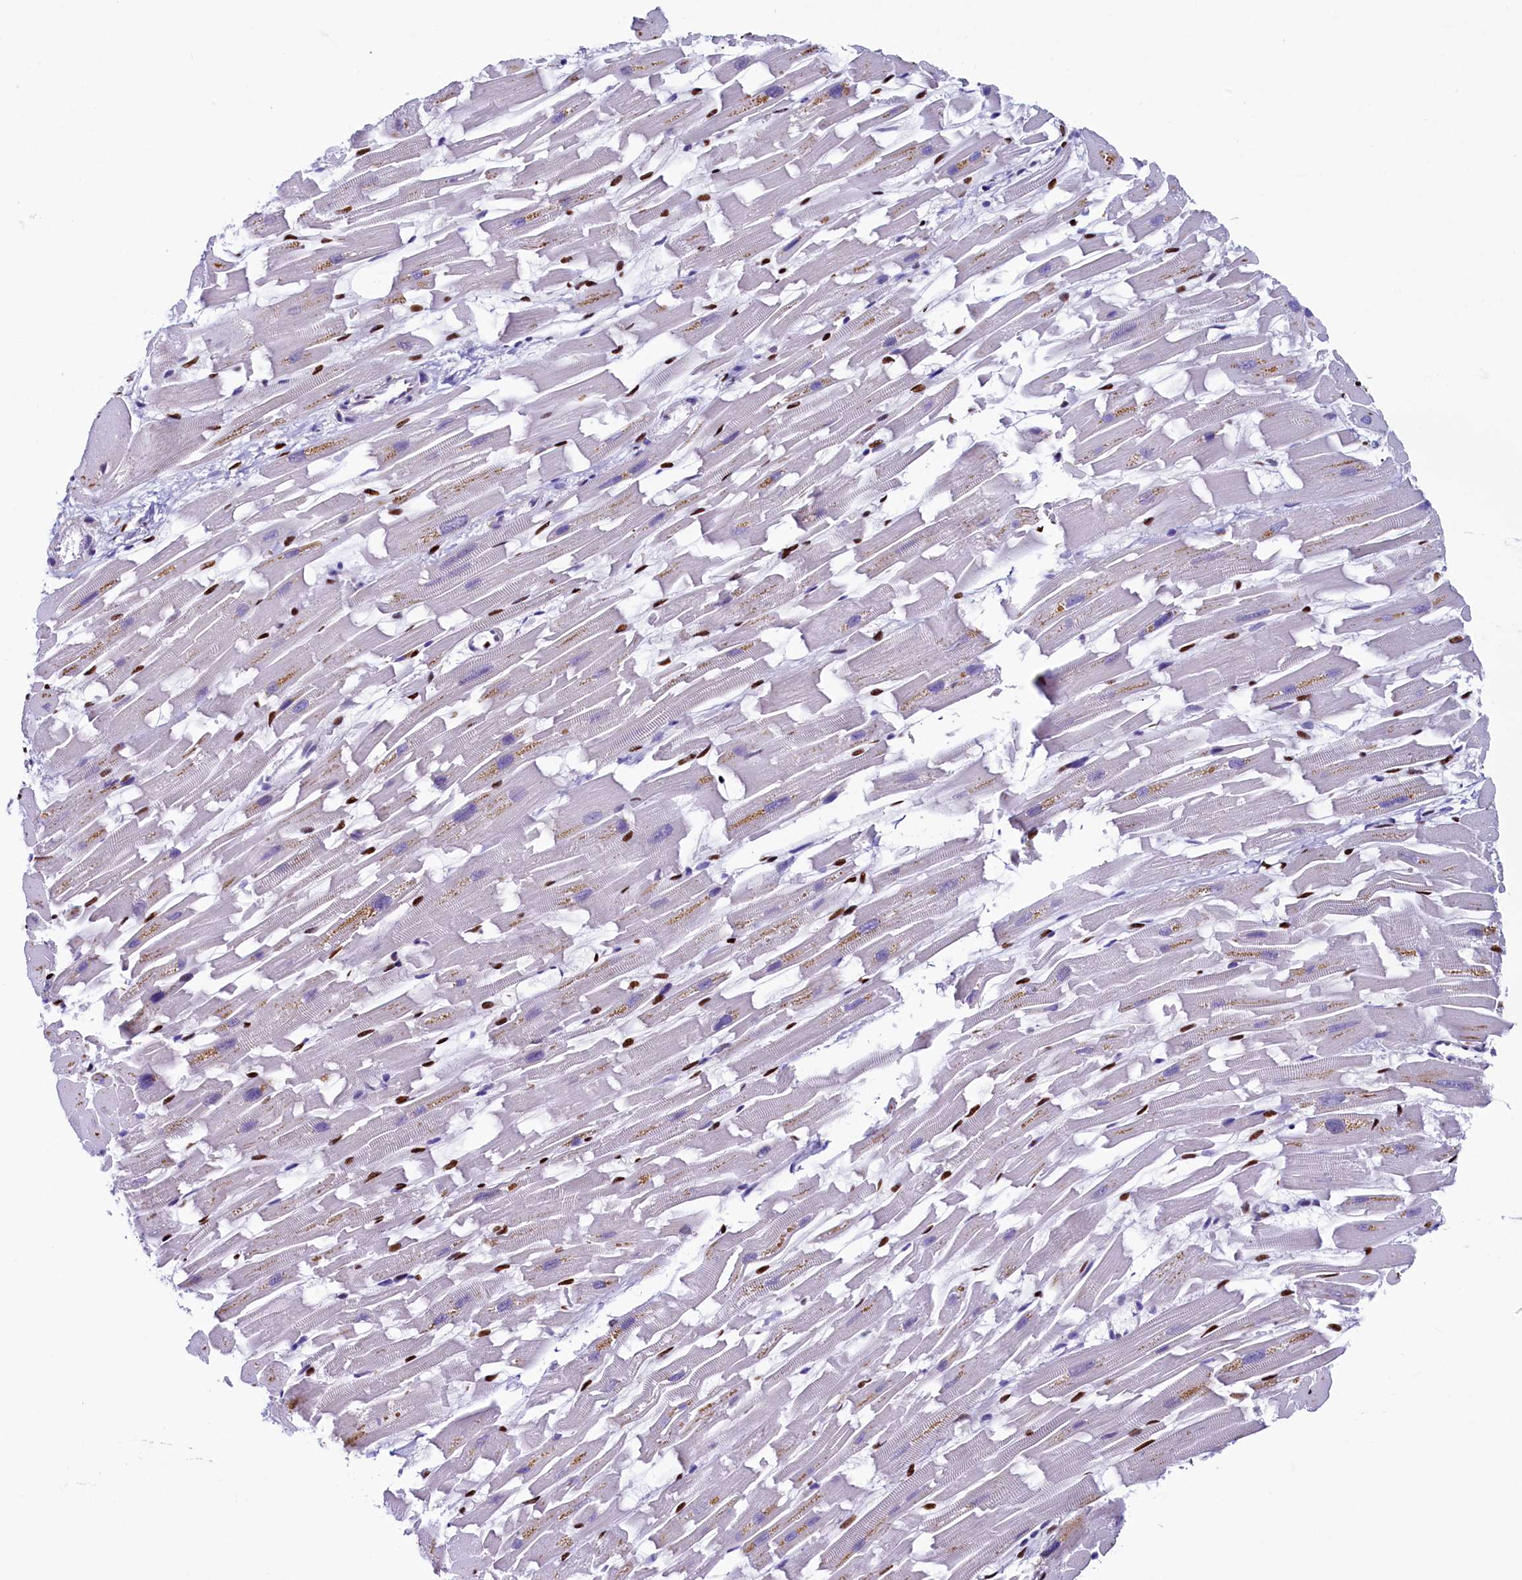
{"staining": {"intensity": "strong", "quantity": "25%-75%", "location": "nuclear"}, "tissue": "heart muscle", "cell_type": "Cardiomyocytes", "image_type": "normal", "snomed": [{"axis": "morphology", "description": "Normal tissue, NOS"}, {"axis": "topography", "description": "Heart"}], "caption": "Protein analysis of unremarkable heart muscle exhibits strong nuclear expression in approximately 25%-75% of cardiomyocytes. Using DAB (3,3'-diaminobenzidine) (brown) and hematoxylin (blue) stains, captured at high magnification using brightfield microscopy.", "gene": "SRRM2", "patient": {"sex": "female", "age": 64}}